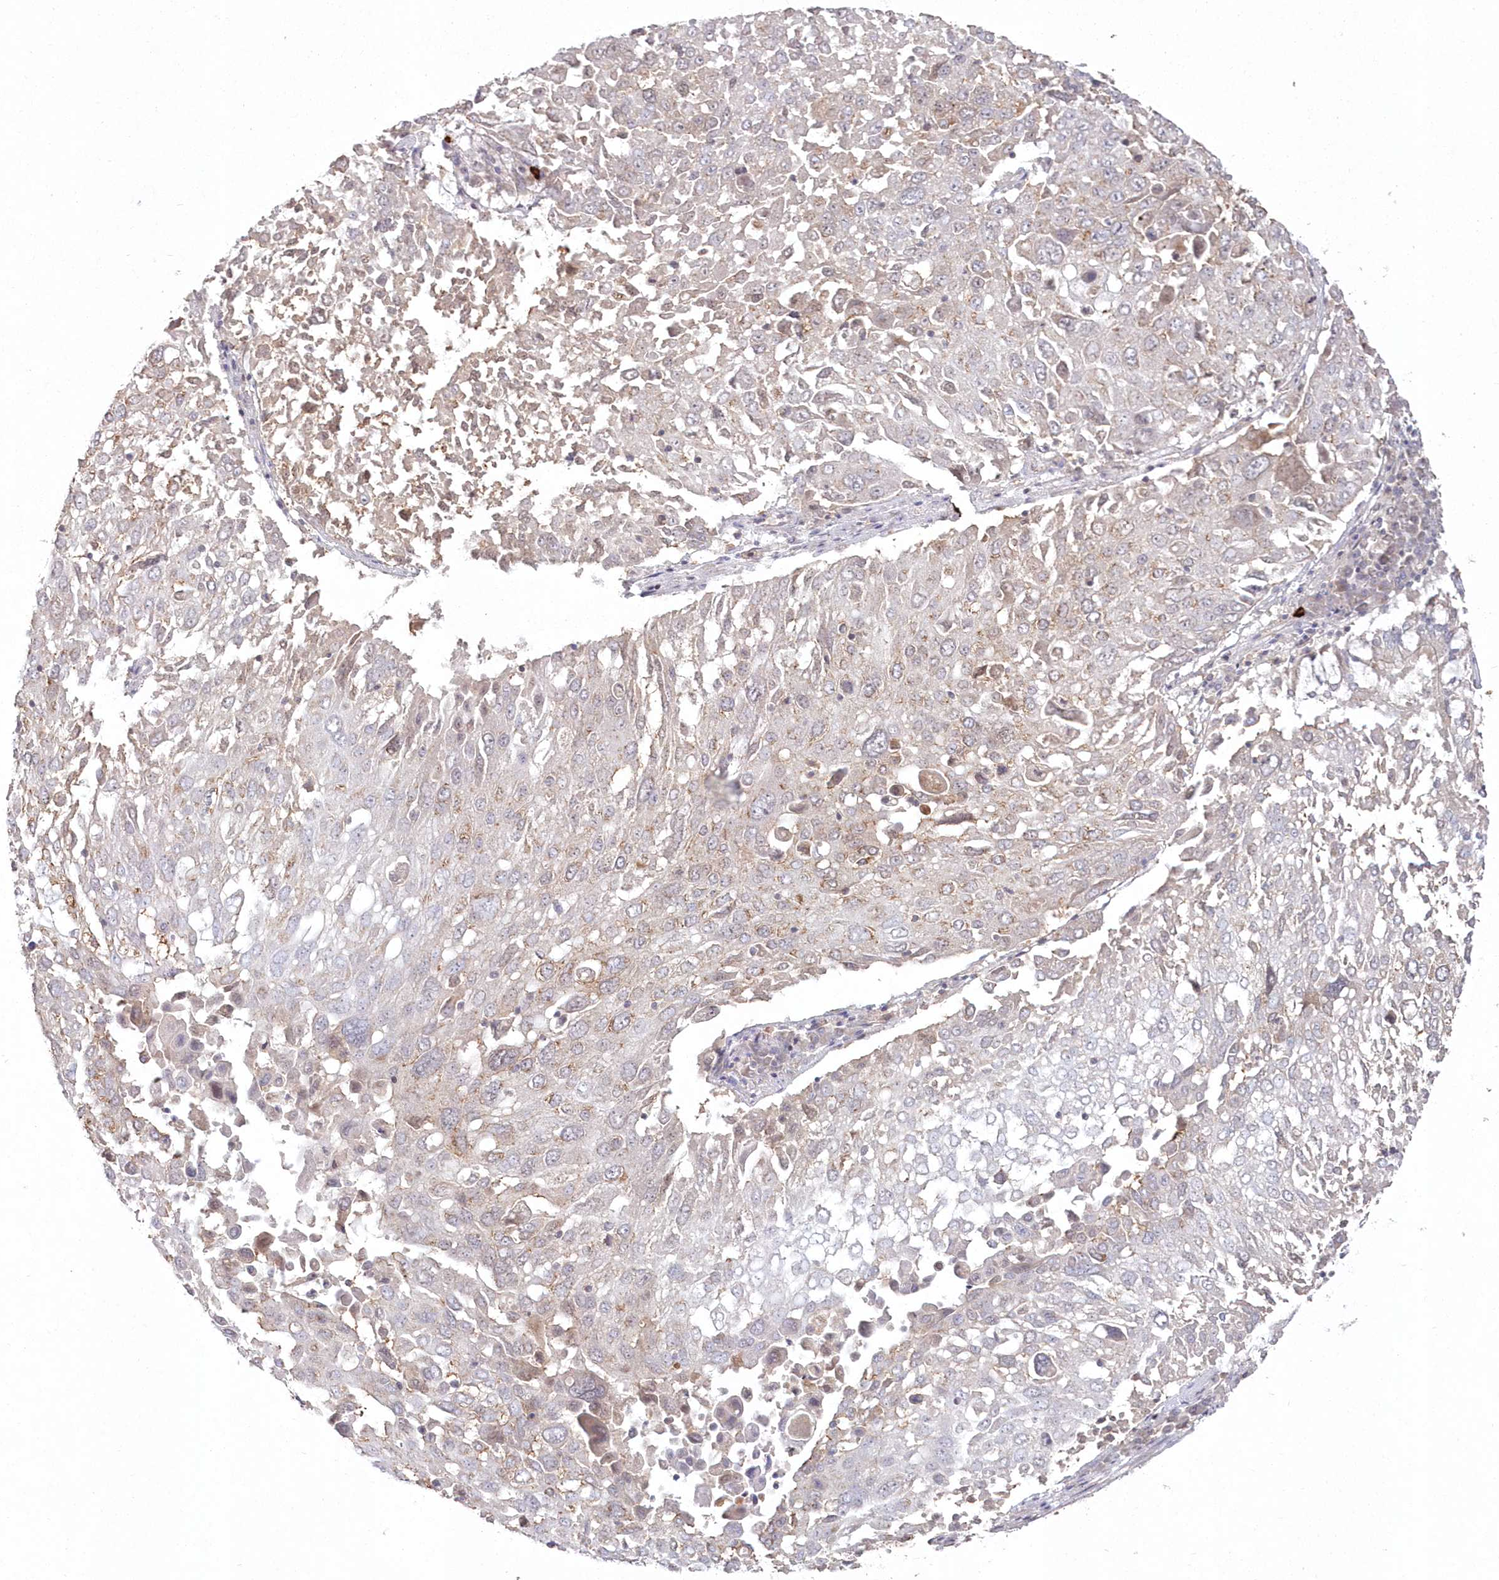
{"staining": {"intensity": "weak", "quantity": "<25%", "location": "cytoplasmic/membranous"}, "tissue": "lung cancer", "cell_type": "Tumor cells", "image_type": "cancer", "snomed": [{"axis": "morphology", "description": "Squamous cell carcinoma, NOS"}, {"axis": "topography", "description": "Lung"}], "caption": "The immunohistochemistry (IHC) image has no significant expression in tumor cells of lung cancer tissue. Brightfield microscopy of immunohistochemistry (IHC) stained with DAB (brown) and hematoxylin (blue), captured at high magnification.", "gene": "ARSB", "patient": {"sex": "male", "age": 65}}